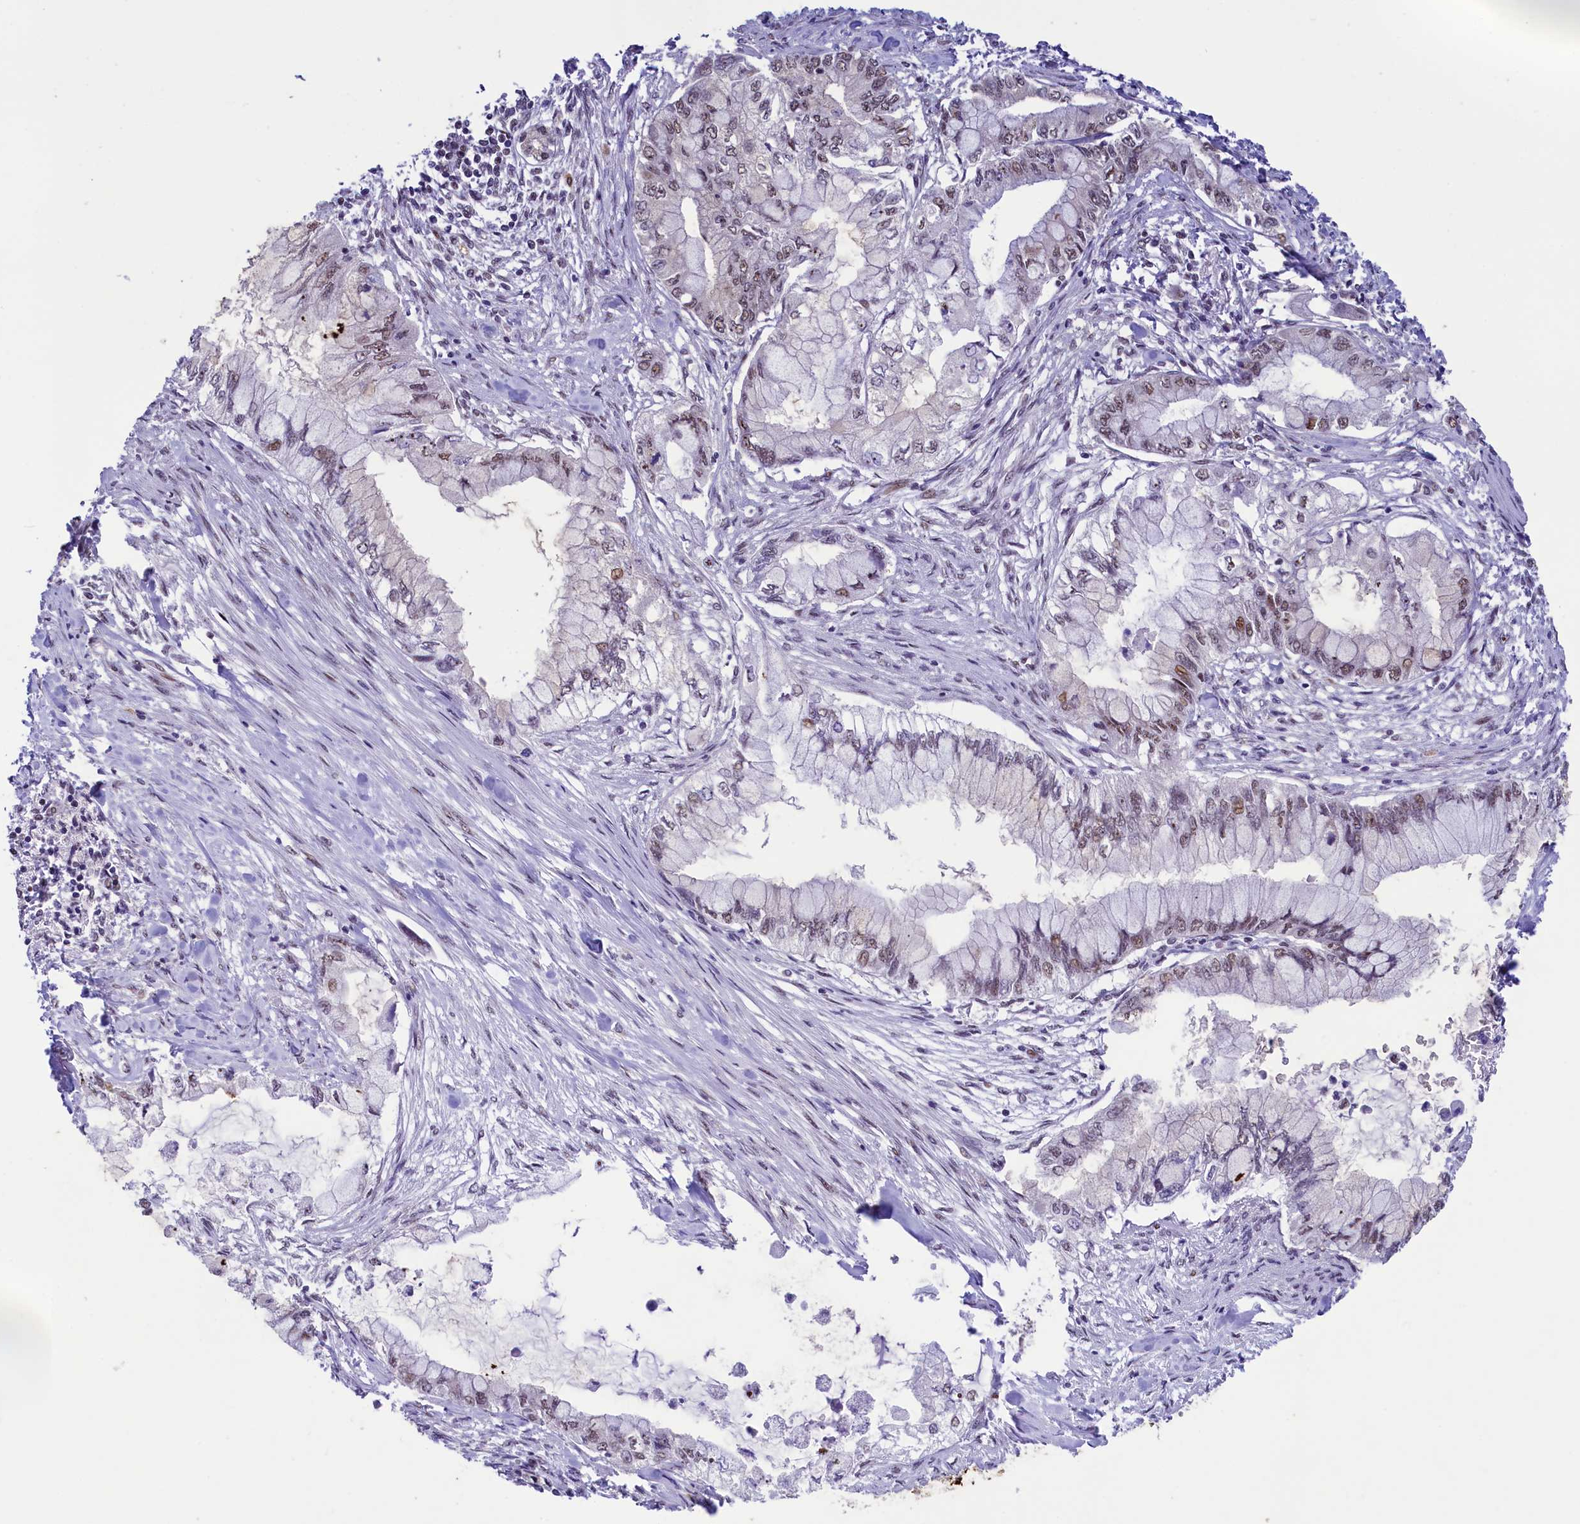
{"staining": {"intensity": "moderate", "quantity": "<25%", "location": "nuclear"}, "tissue": "pancreatic cancer", "cell_type": "Tumor cells", "image_type": "cancer", "snomed": [{"axis": "morphology", "description": "Adenocarcinoma, NOS"}, {"axis": "topography", "description": "Pancreas"}], "caption": "This photomicrograph displays IHC staining of pancreatic cancer (adenocarcinoma), with low moderate nuclear positivity in approximately <25% of tumor cells.", "gene": "ANKS3", "patient": {"sex": "male", "age": 48}}